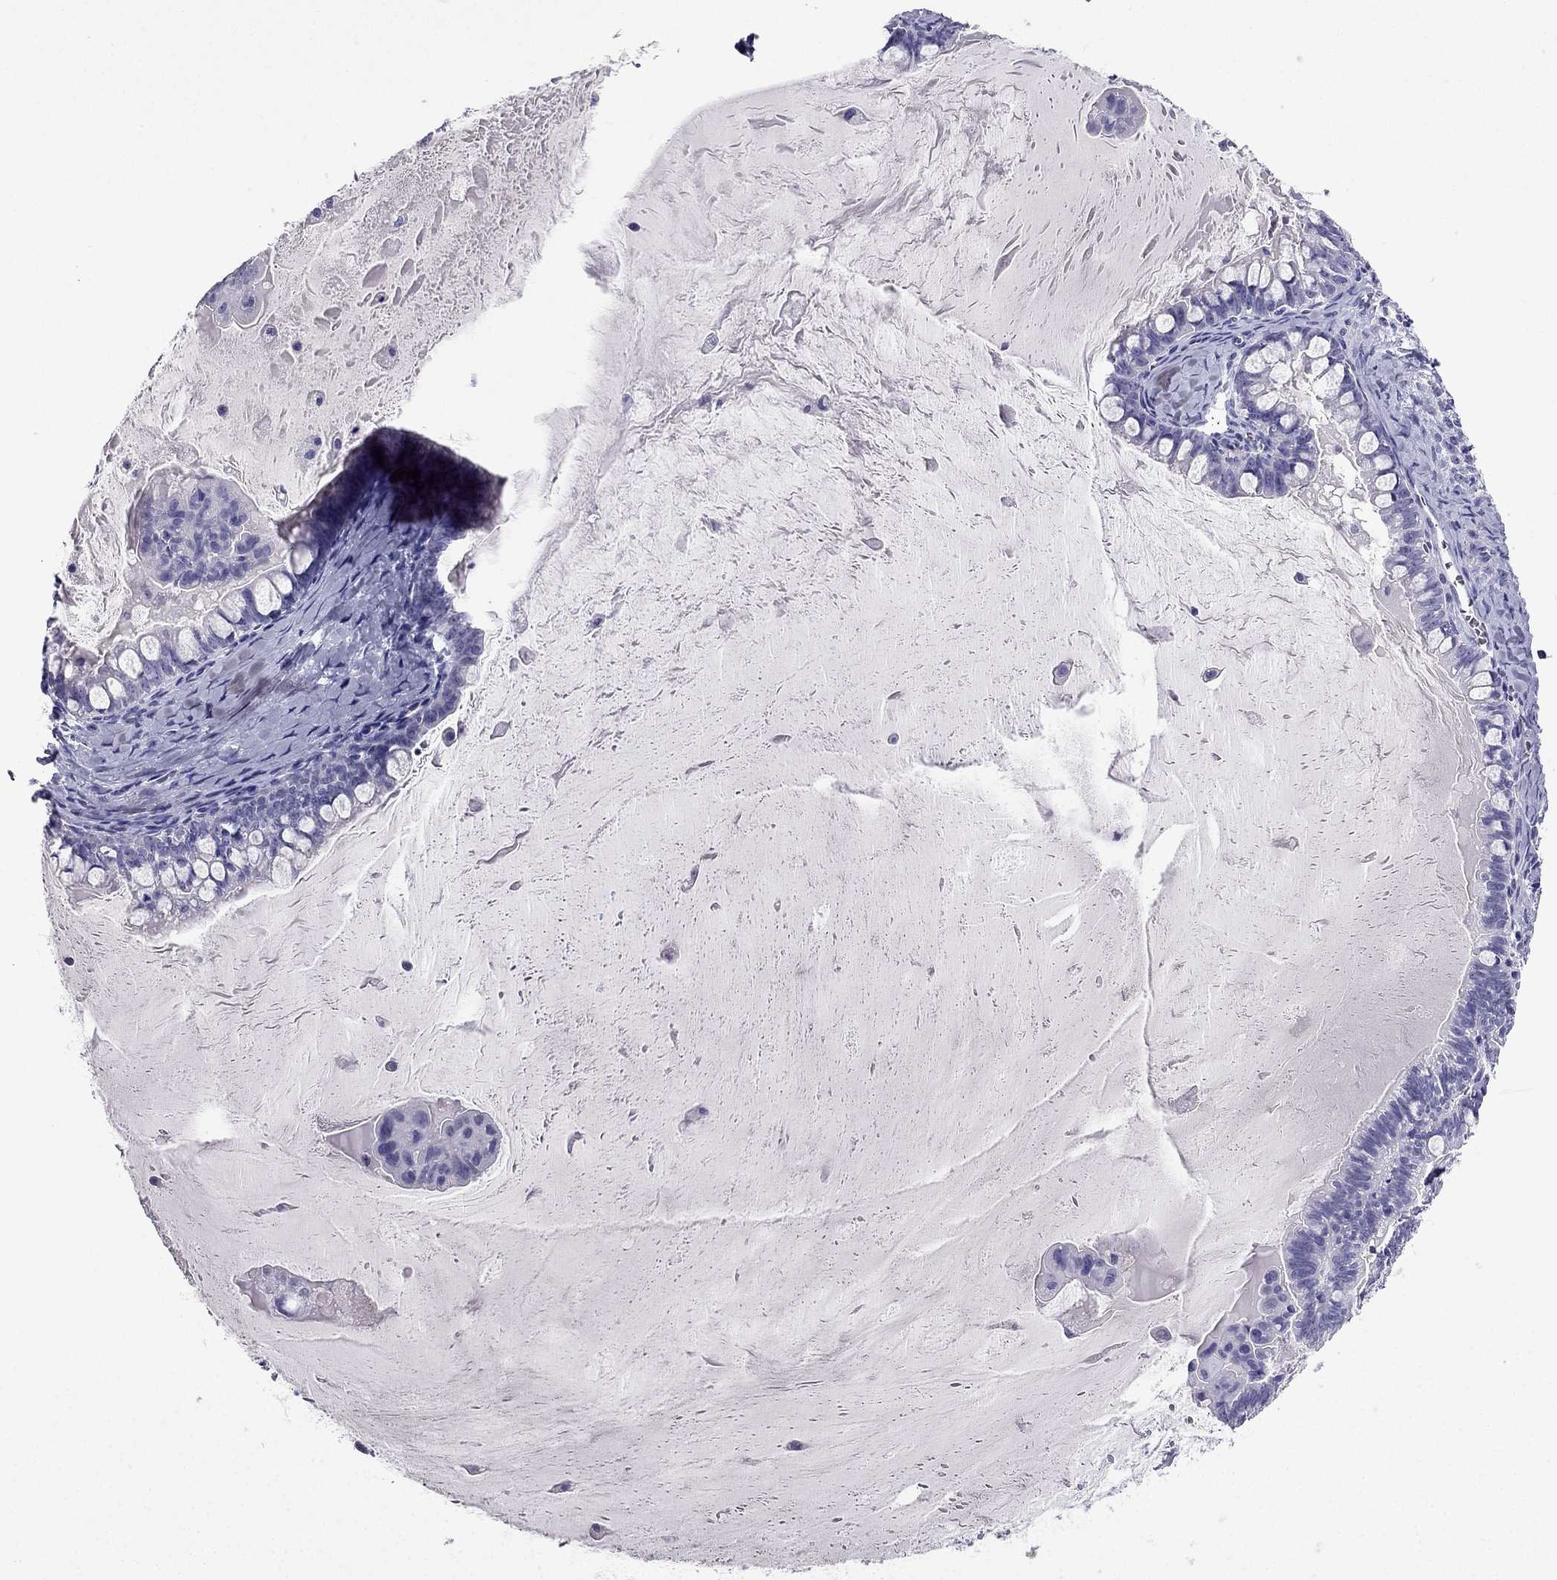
{"staining": {"intensity": "negative", "quantity": "none", "location": "none"}, "tissue": "ovarian cancer", "cell_type": "Tumor cells", "image_type": "cancer", "snomed": [{"axis": "morphology", "description": "Cystadenocarcinoma, mucinous, NOS"}, {"axis": "topography", "description": "Ovary"}], "caption": "Immunohistochemistry (IHC) photomicrograph of neoplastic tissue: human ovarian mucinous cystadenocarcinoma stained with DAB (3,3'-diaminobenzidine) displays no significant protein positivity in tumor cells. (Brightfield microscopy of DAB (3,3'-diaminobenzidine) immunohistochemistry (IHC) at high magnification).", "gene": "NPTX1", "patient": {"sex": "female", "age": 63}}